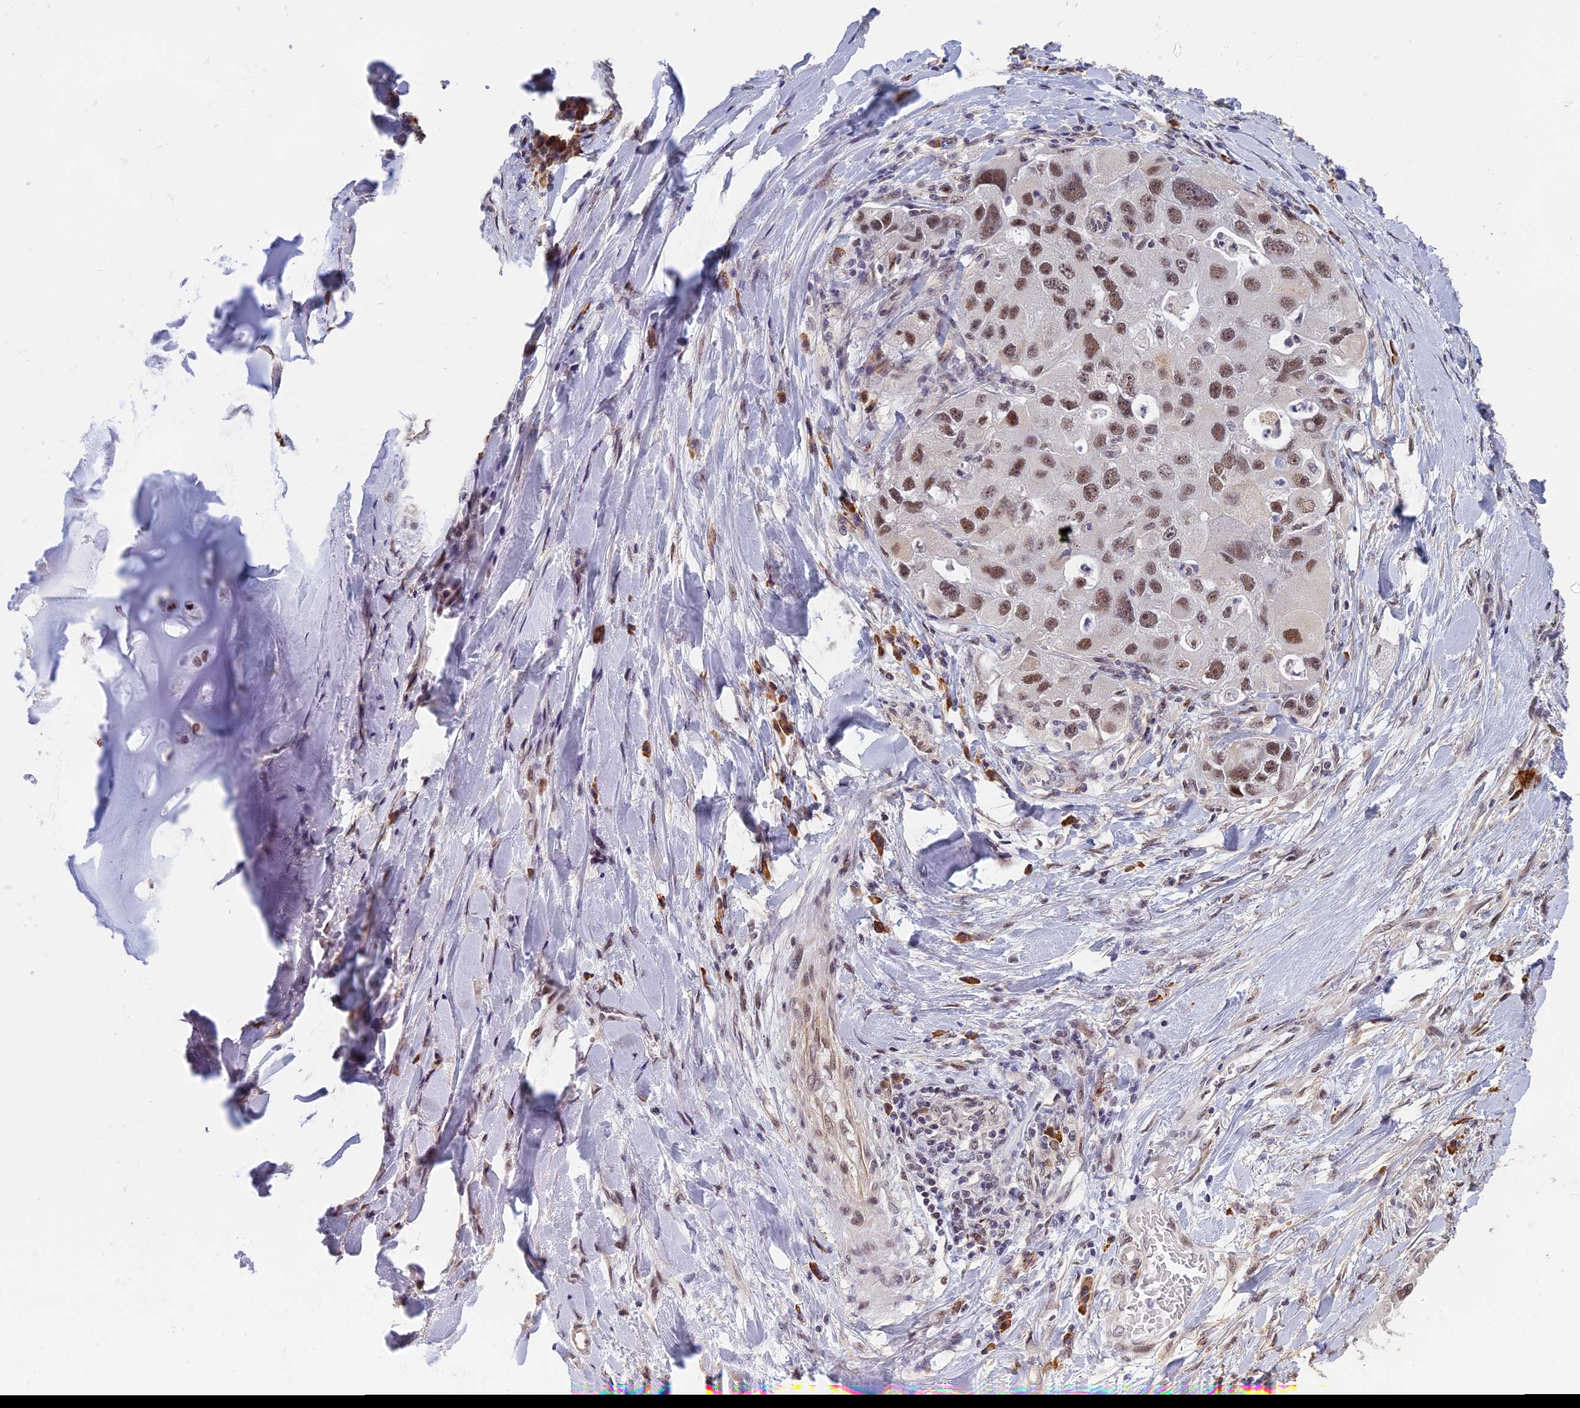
{"staining": {"intensity": "moderate", "quantity": "25%-75%", "location": "nuclear"}, "tissue": "lung cancer", "cell_type": "Tumor cells", "image_type": "cancer", "snomed": [{"axis": "morphology", "description": "Adenocarcinoma, NOS"}, {"axis": "topography", "description": "Lung"}], "caption": "Human lung adenocarcinoma stained with a brown dye reveals moderate nuclear positive expression in about 25%-75% of tumor cells.", "gene": "MORF4L1", "patient": {"sex": "female", "age": 54}}